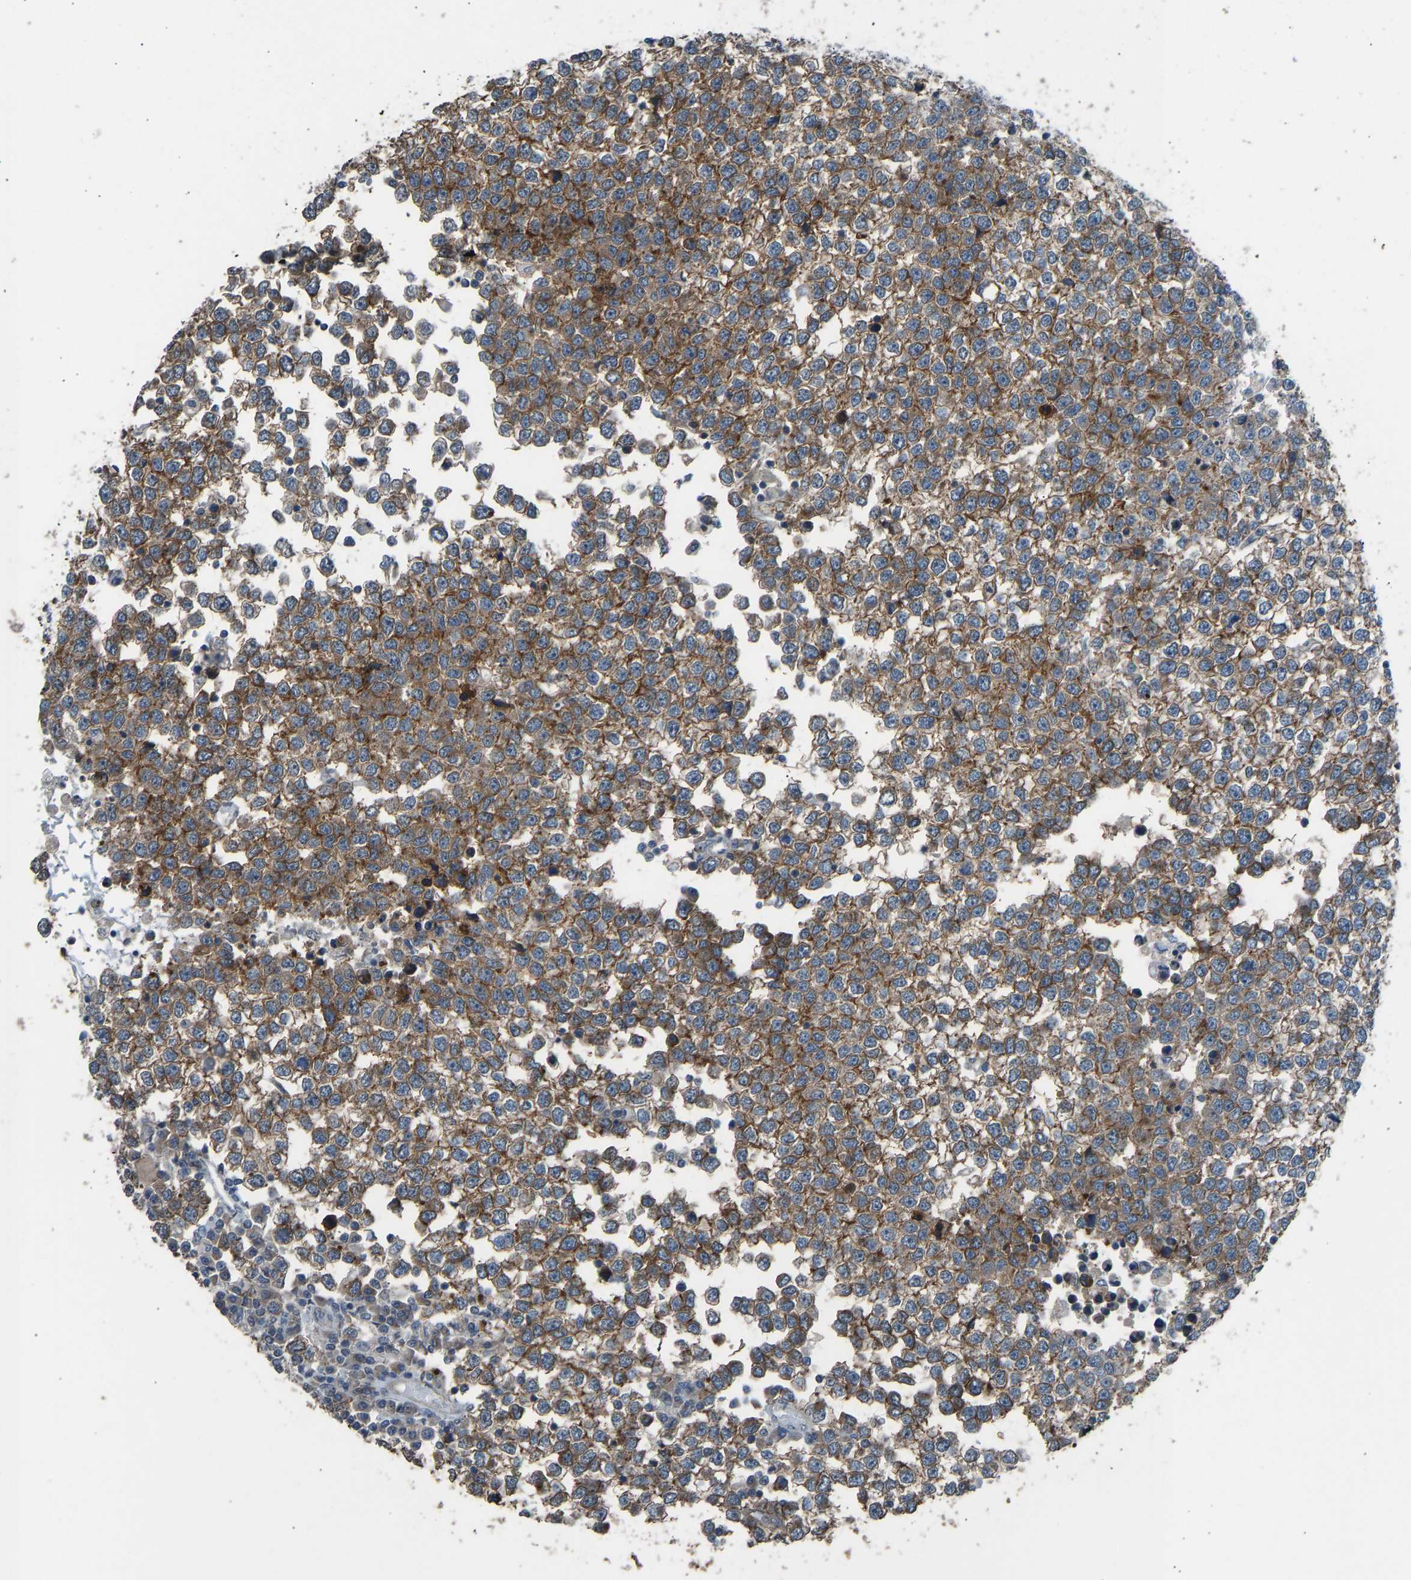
{"staining": {"intensity": "moderate", "quantity": ">75%", "location": "cytoplasmic/membranous"}, "tissue": "testis cancer", "cell_type": "Tumor cells", "image_type": "cancer", "snomed": [{"axis": "morphology", "description": "Seminoma, NOS"}, {"axis": "topography", "description": "Testis"}], "caption": "IHC staining of seminoma (testis), which reveals medium levels of moderate cytoplasmic/membranous staining in approximately >75% of tumor cells indicating moderate cytoplasmic/membranous protein expression. The staining was performed using DAB (brown) for protein detection and nuclei were counterstained in hematoxylin (blue).", "gene": "SLC43A1", "patient": {"sex": "male", "age": 65}}